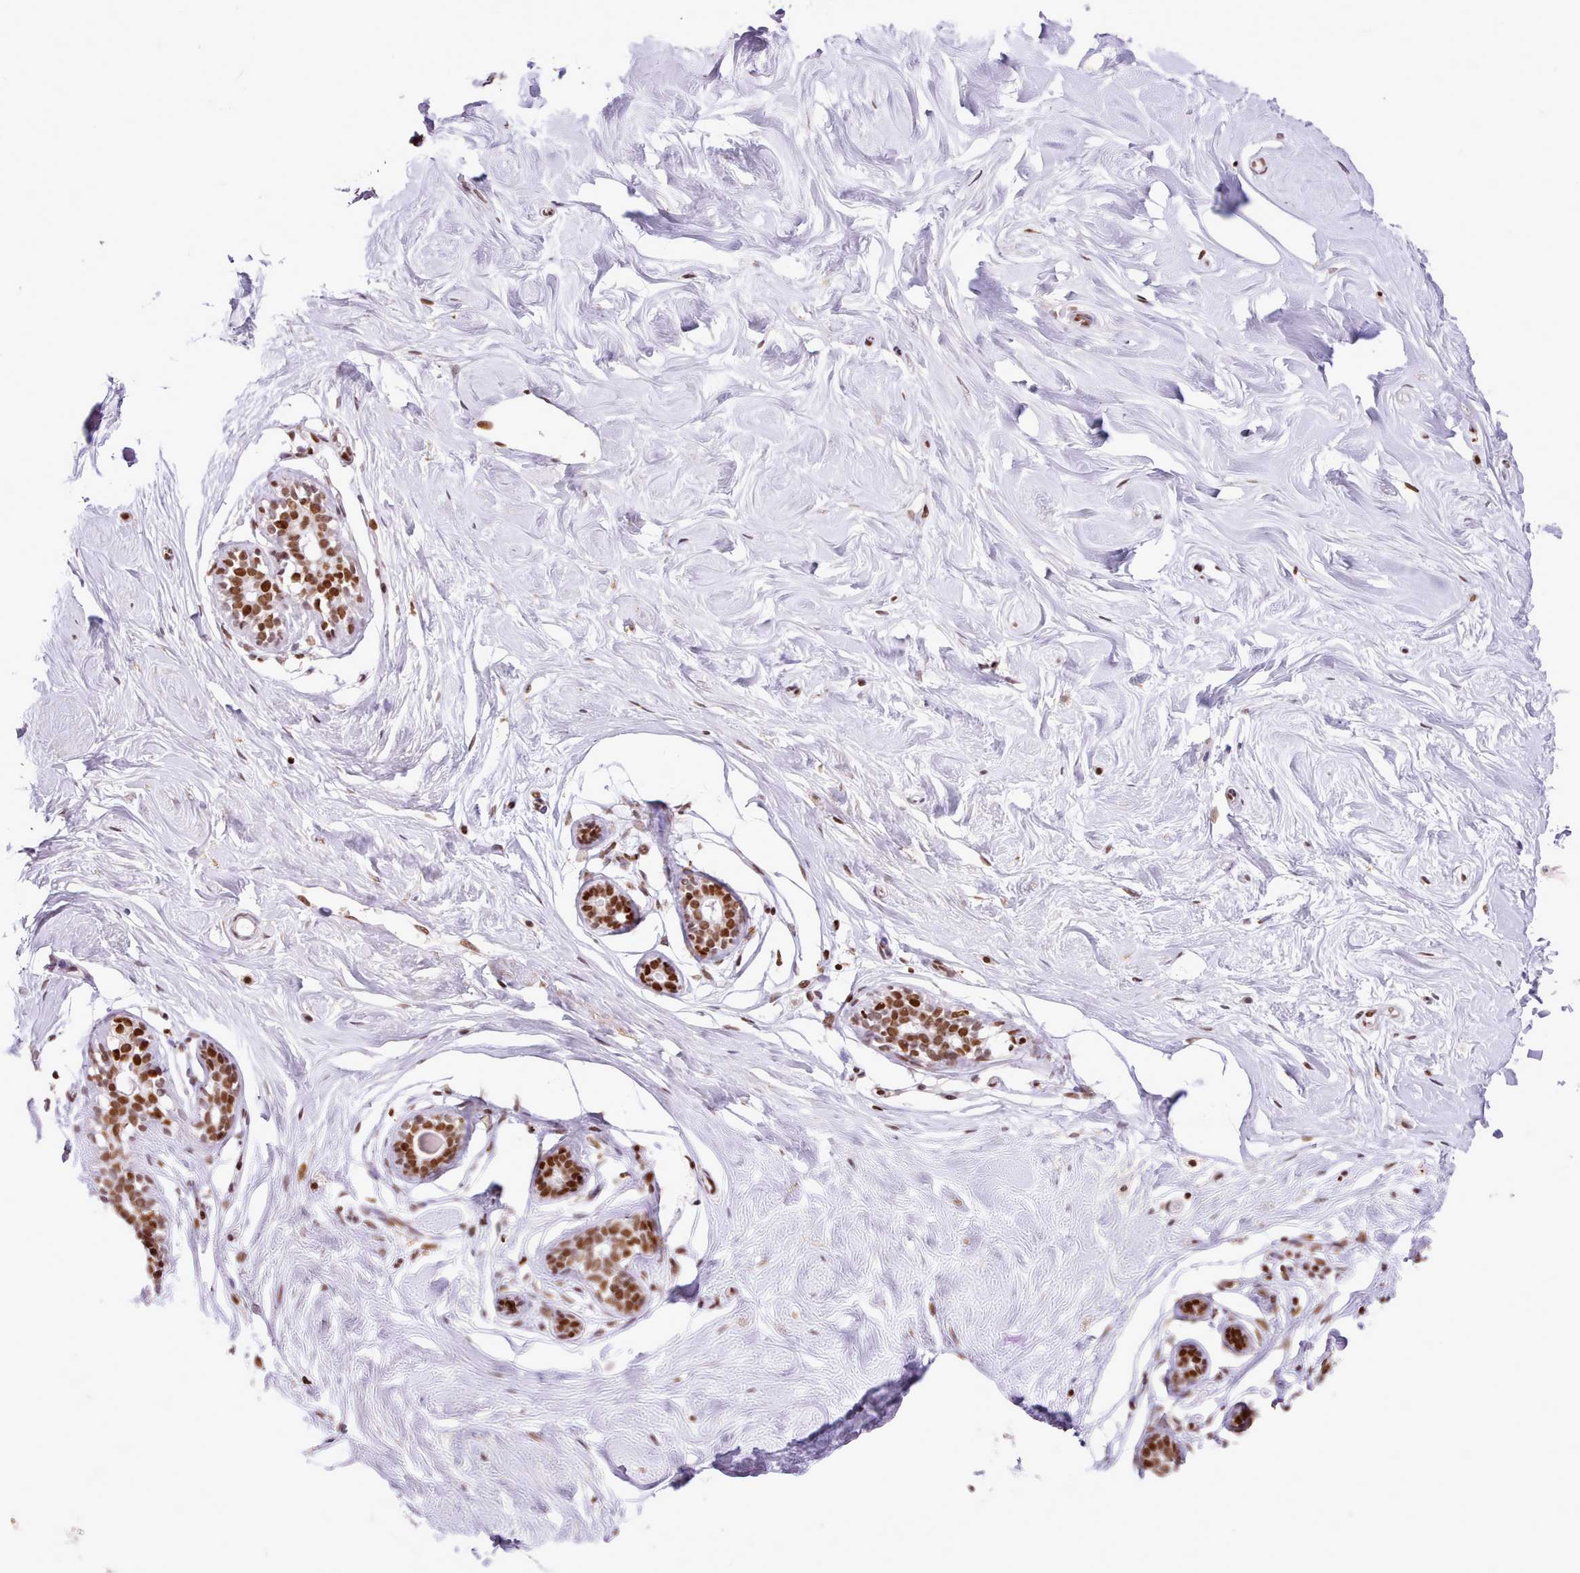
{"staining": {"intensity": "negative", "quantity": "none", "location": "none"}, "tissue": "breast", "cell_type": "Adipocytes", "image_type": "normal", "snomed": [{"axis": "morphology", "description": "Normal tissue, NOS"}, {"axis": "topography", "description": "Breast"}], "caption": "The image demonstrates no significant staining in adipocytes of breast. (Brightfield microscopy of DAB IHC at high magnification).", "gene": "TAF15", "patient": {"sex": "female", "age": 23}}